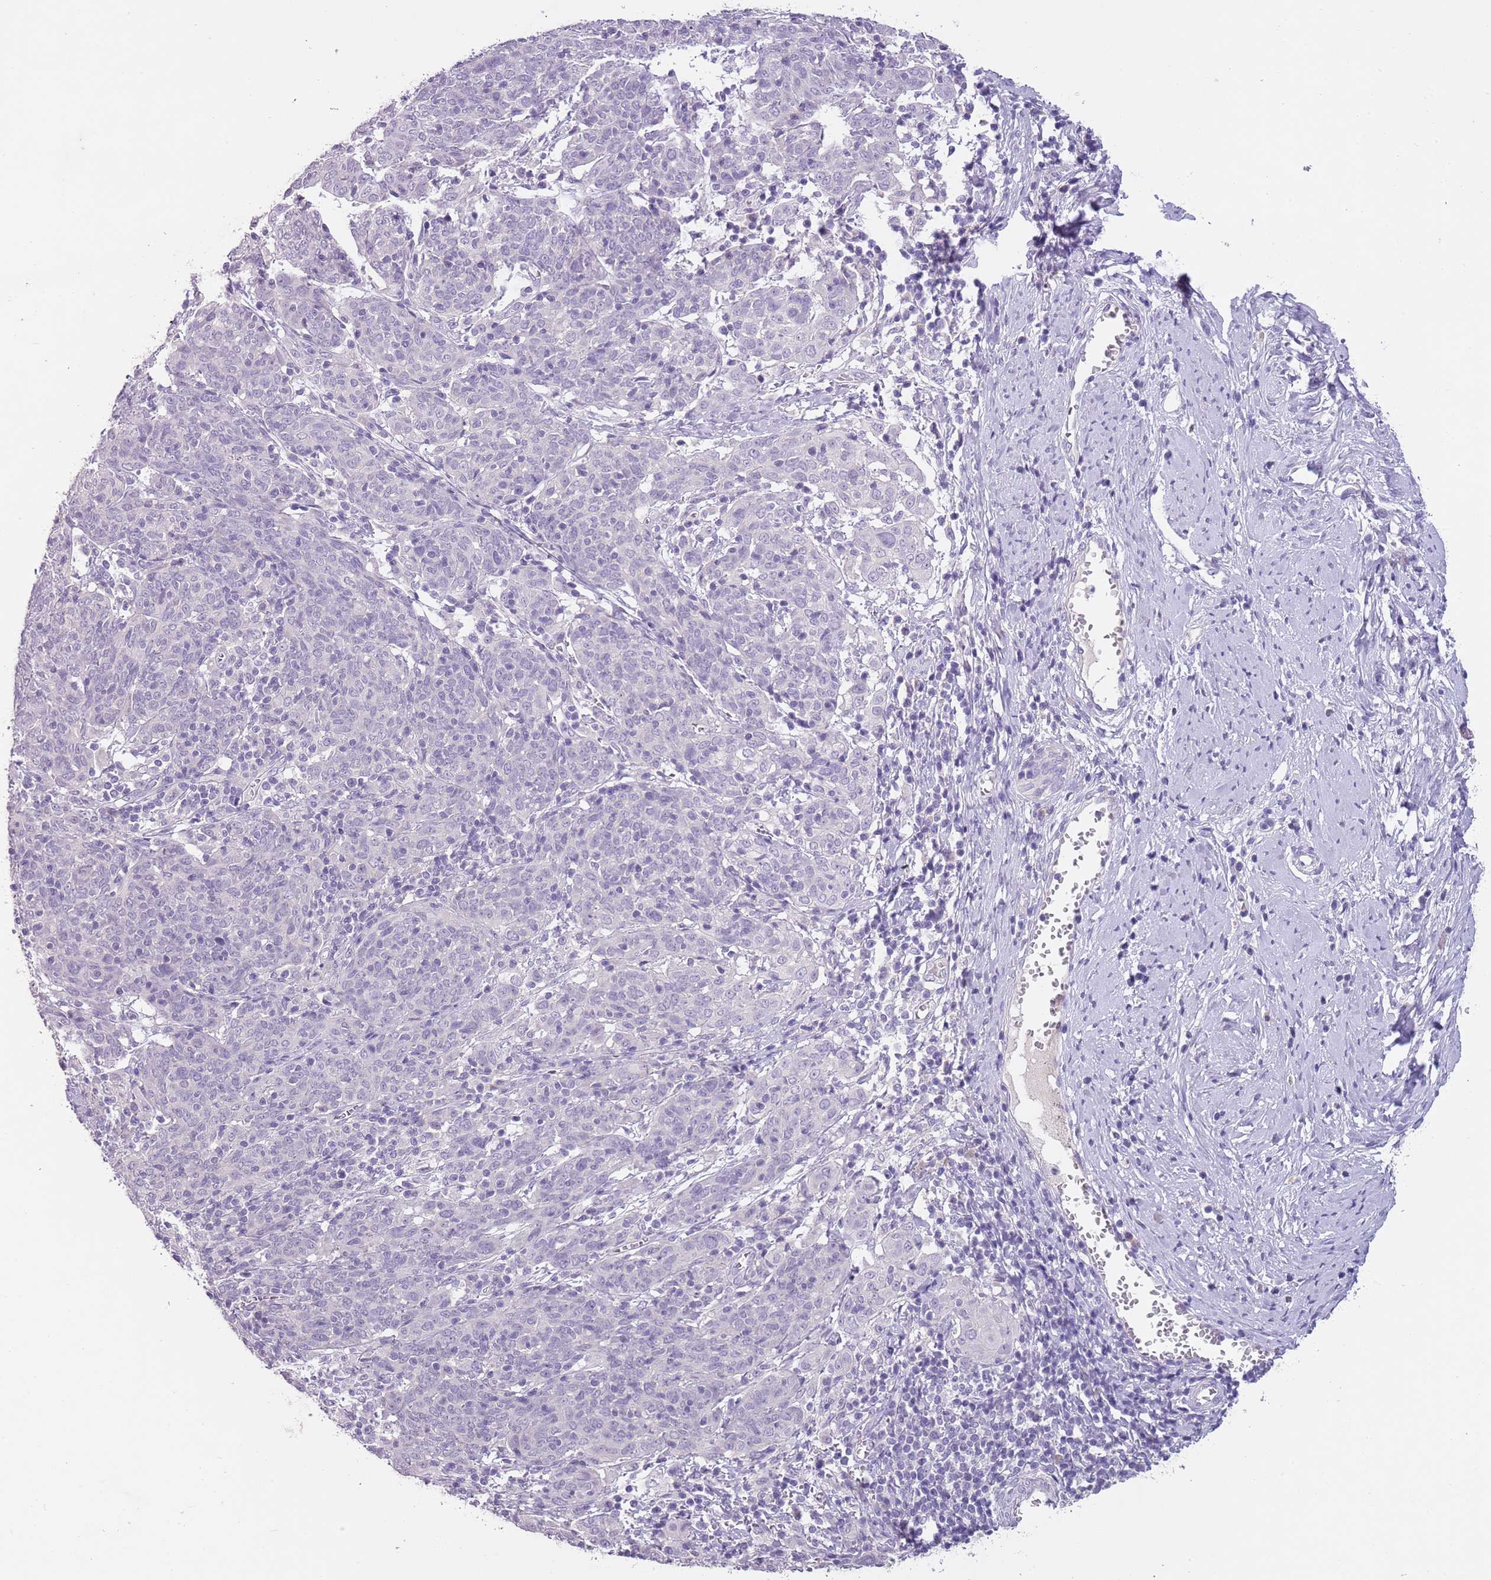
{"staining": {"intensity": "negative", "quantity": "none", "location": "none"}, "tissue": "cervical cancer", "cell_type": "Tumor cells", "image_type": "cancer", "snomed": [{"axis": "morphology", "description": "Squamous cell carcinoma, NOS"}, {"axis": "topography", "description": "Cervix"}], "caption": "The photomicrograph displays no staining of tumor cells in cervical squamous cell carcinoma.", "gene": "SLC35E3", "patient": {"sex": "female", "age": 67}}